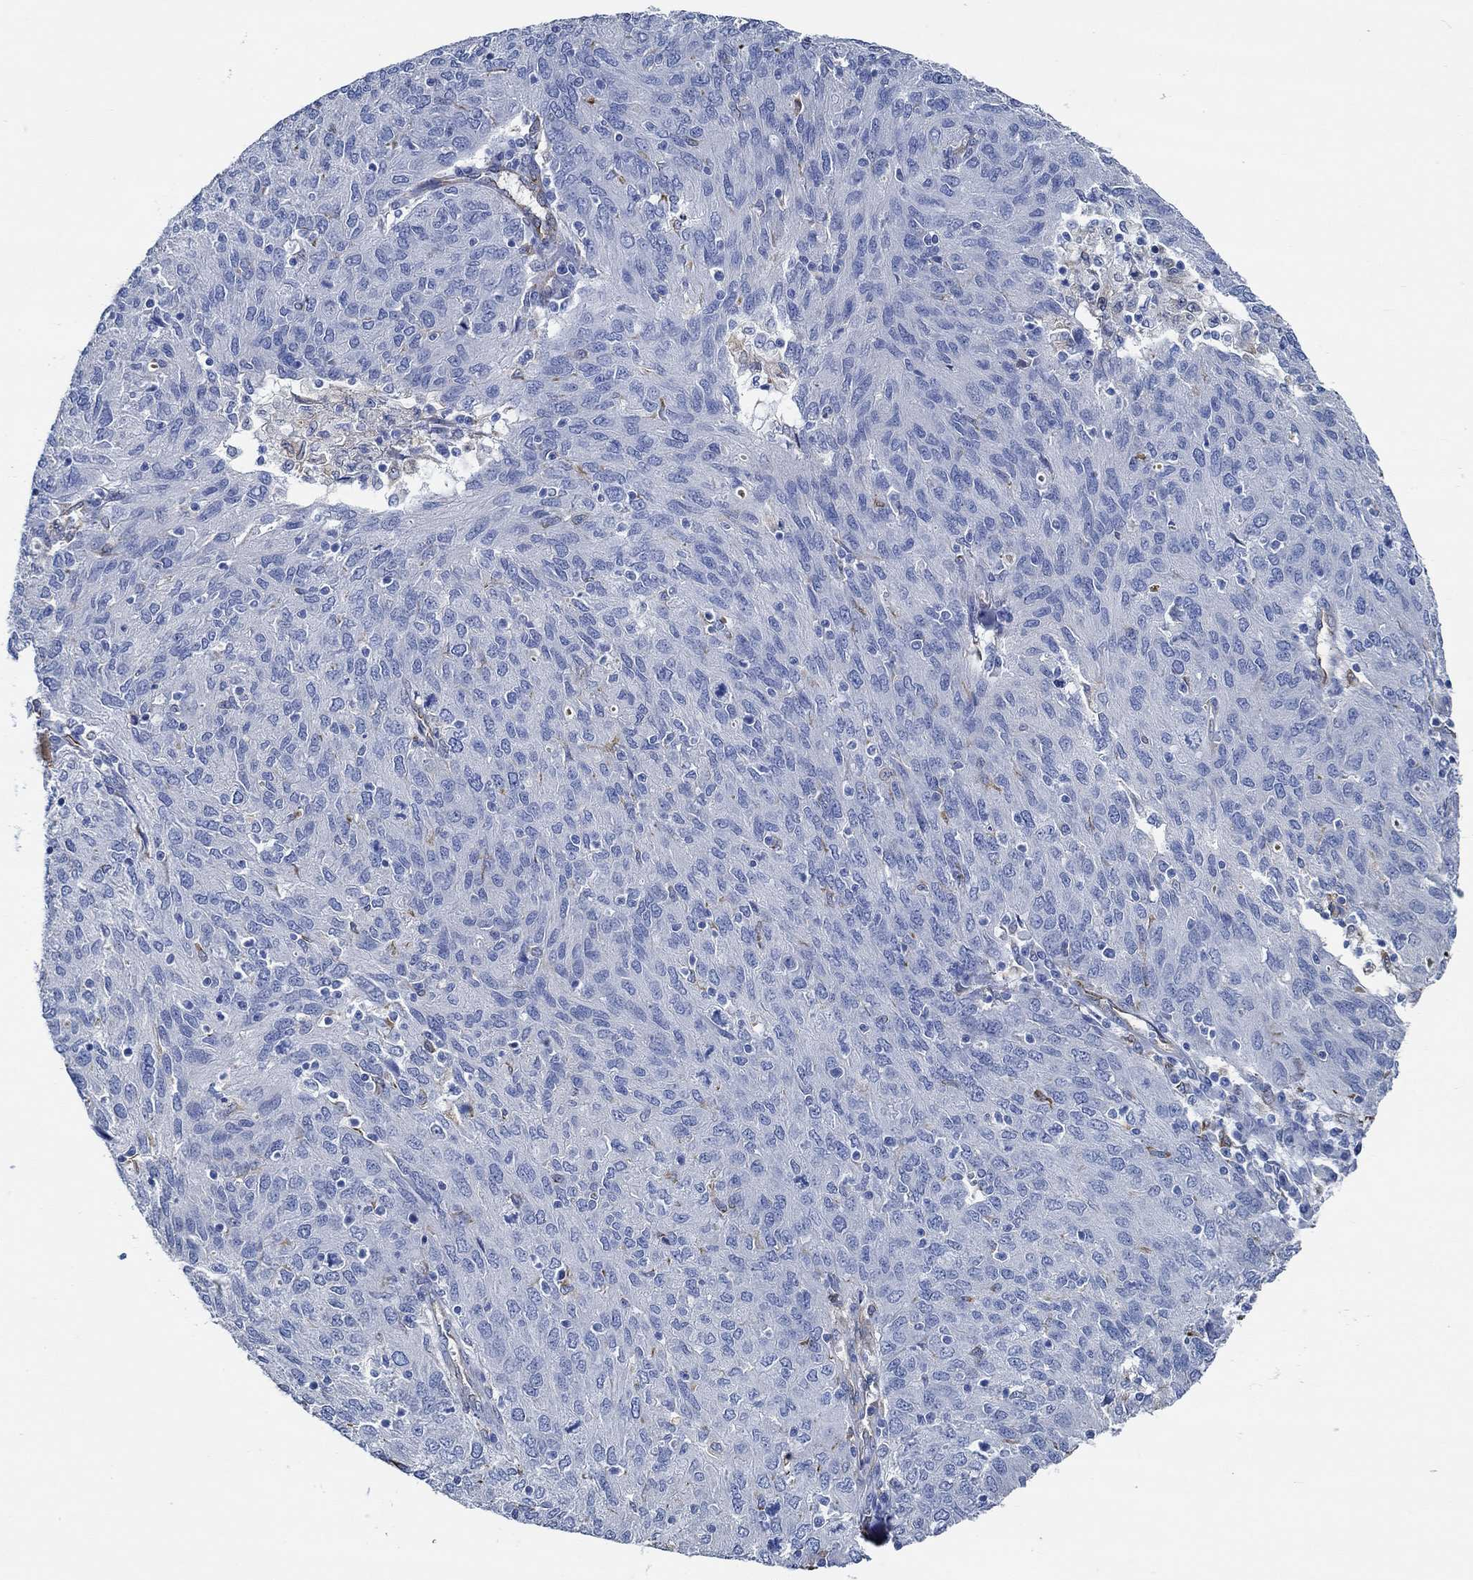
{"staining": {"intensity": "moderate", "quantity": "<25%", "location": "cytoplasmic/membranous"}, "tissue": "ovarian cancer", "cell_type": "Tumor cells", "image_type": "cancer", "snomed": [{"axis": "morphology", "description": "Carcinoma, endometroid"}, {"axis": "topography", "description": "Ovary"}], "caption": "Human endometroid carcinoma (ovarian) stained with a brown dye shows moderate cytoplasmic/membranous positive positivity in about <25% of tumor cells.", "gene": "HECW2", "patient": {"sex": "female", "age": 50}}